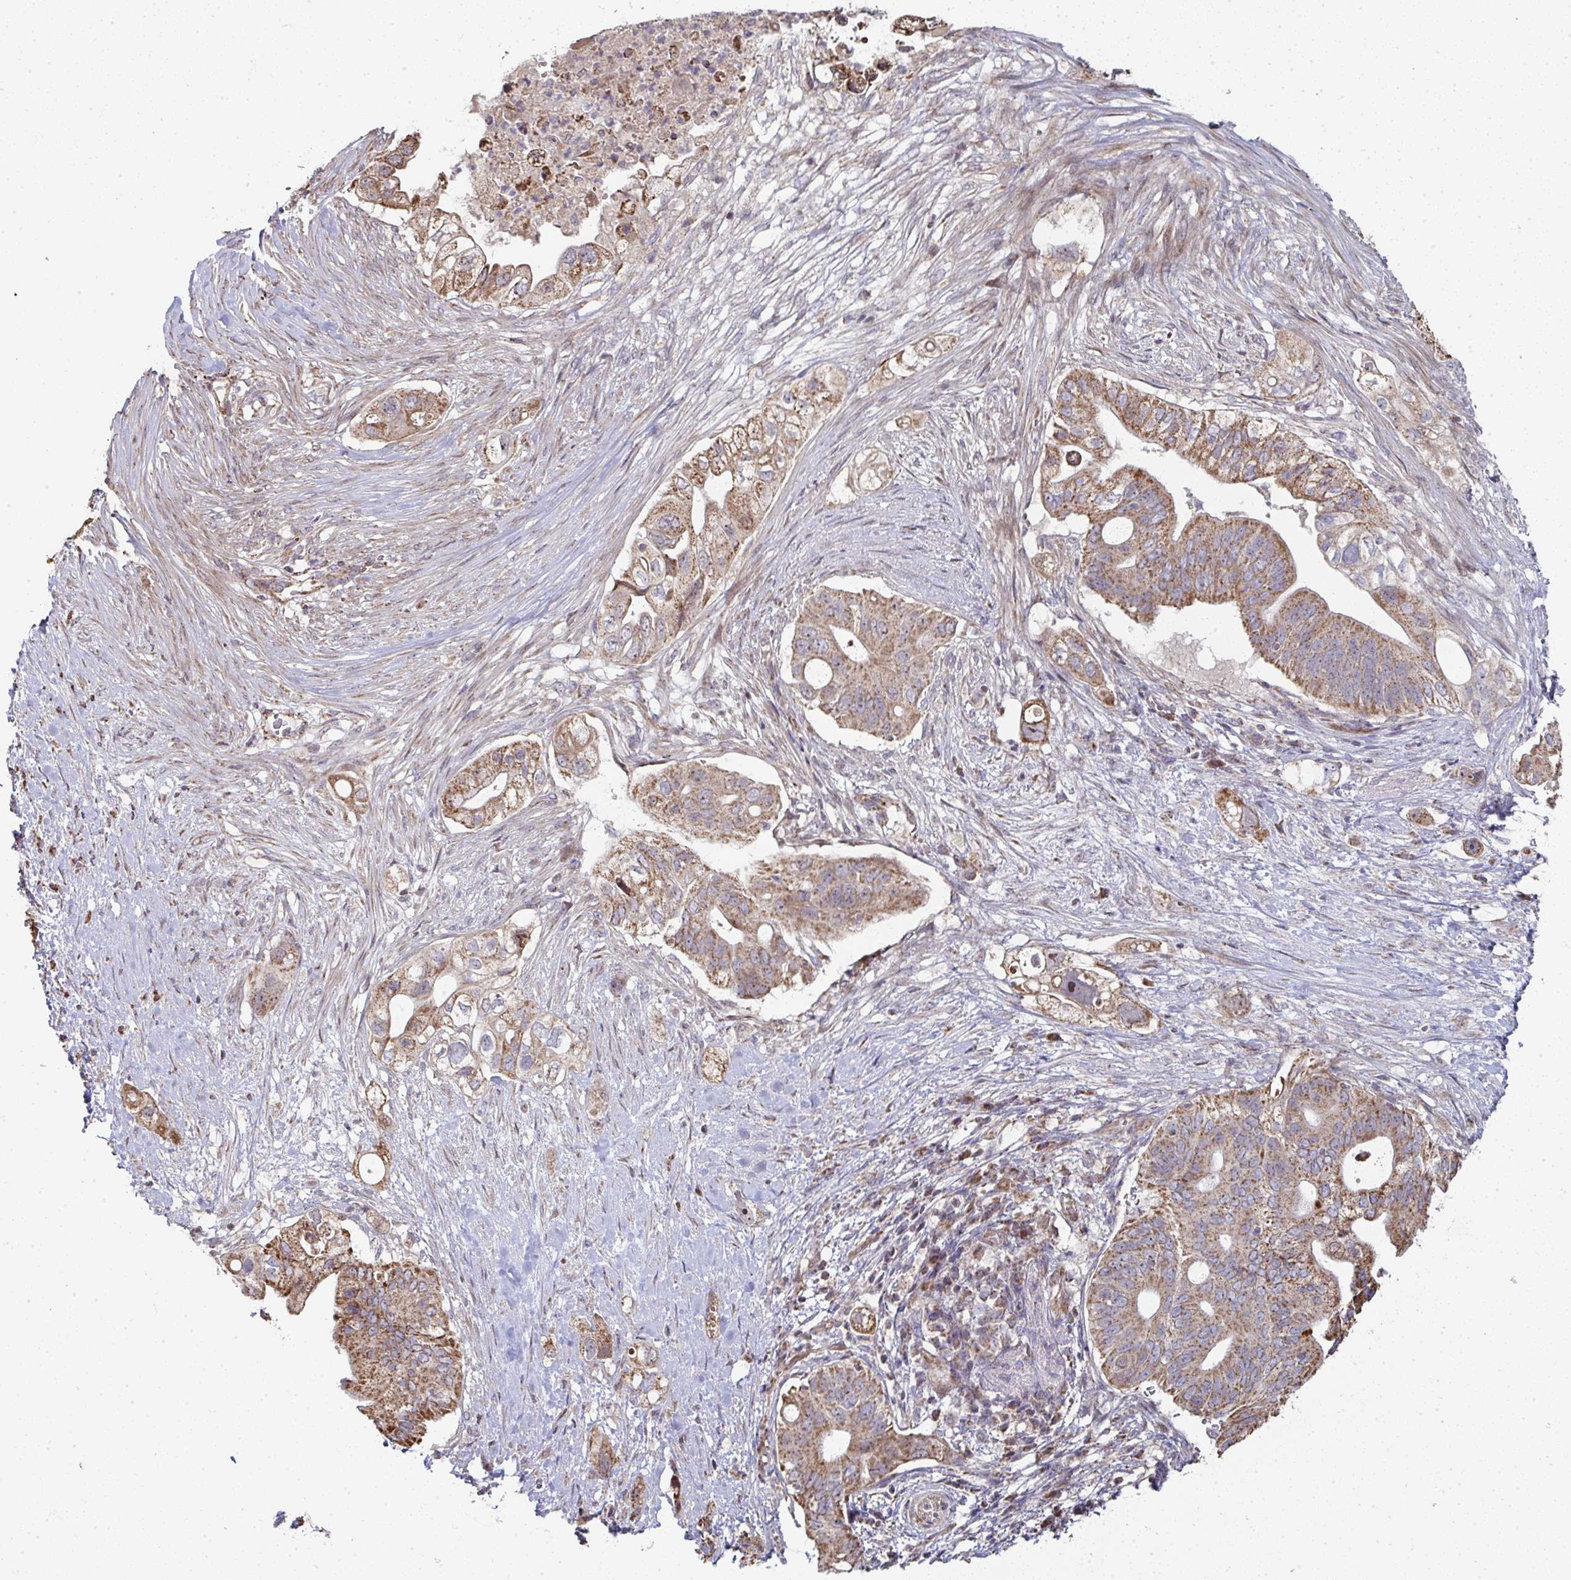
{"staining": {"intensity": "moderate", "quantity": ">75%", "location": "cytoplasmic/membranous"}, "tissue": "pancreatic cancer", "cell_type": "Tumor cells", "image_type": "cancer", "snomed": [{"axis": "morphology", "description": "Adenocarcinoma, NOS"}, {"axis": "topography", "description": "Pancreas"}], "caption": "A brown stain labels moderate cytoplasmic/membranous staining of a protein in pancreatic adenocarcinoma tumor cells.", "gene": "AGTPBP1", "patient": {"sex": "female", "age": 72}}